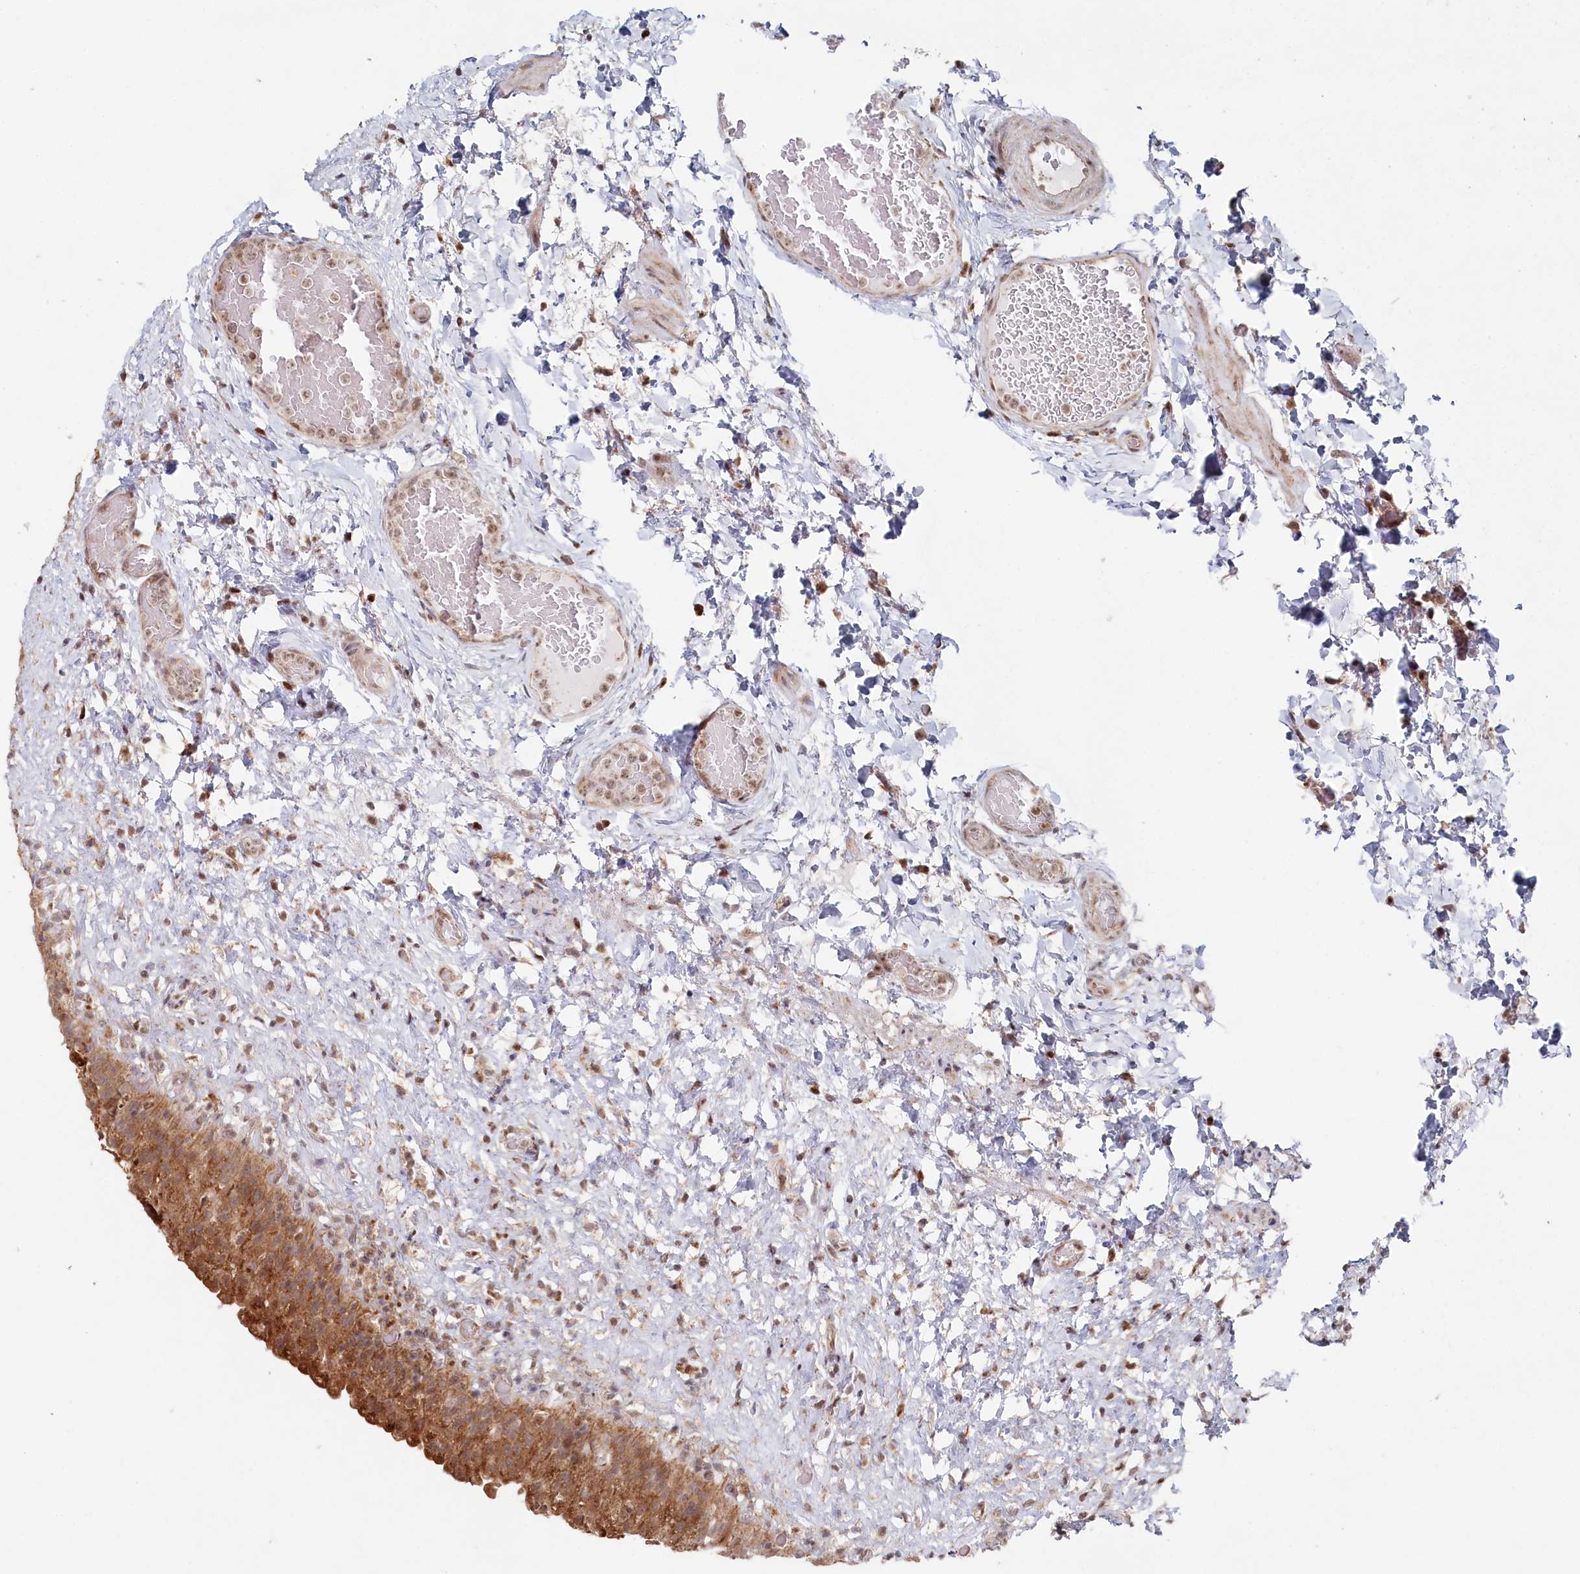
{"staining": {"intensity": "moderate", "quantity": ">75%", "location": "cytoplasmic/membranous"}, "tissue": "urinary bladder", "cell_type": "Urothelial cells", "image_type": "normal", "snomed": [{"axis": "morphology", "description": "Normal tissue, NOS"}, {"axis": "topography", "description": "Urinary bladder"}], "caption": "Moderate cytoplasmic/membranous expression for a protein is identified in approximately >75% of urothelial cells of normal urinary bladder using immunohistochemistry (IHC).", "gene": "WAPL", "patient": {"sex": "female", "age": 27}}